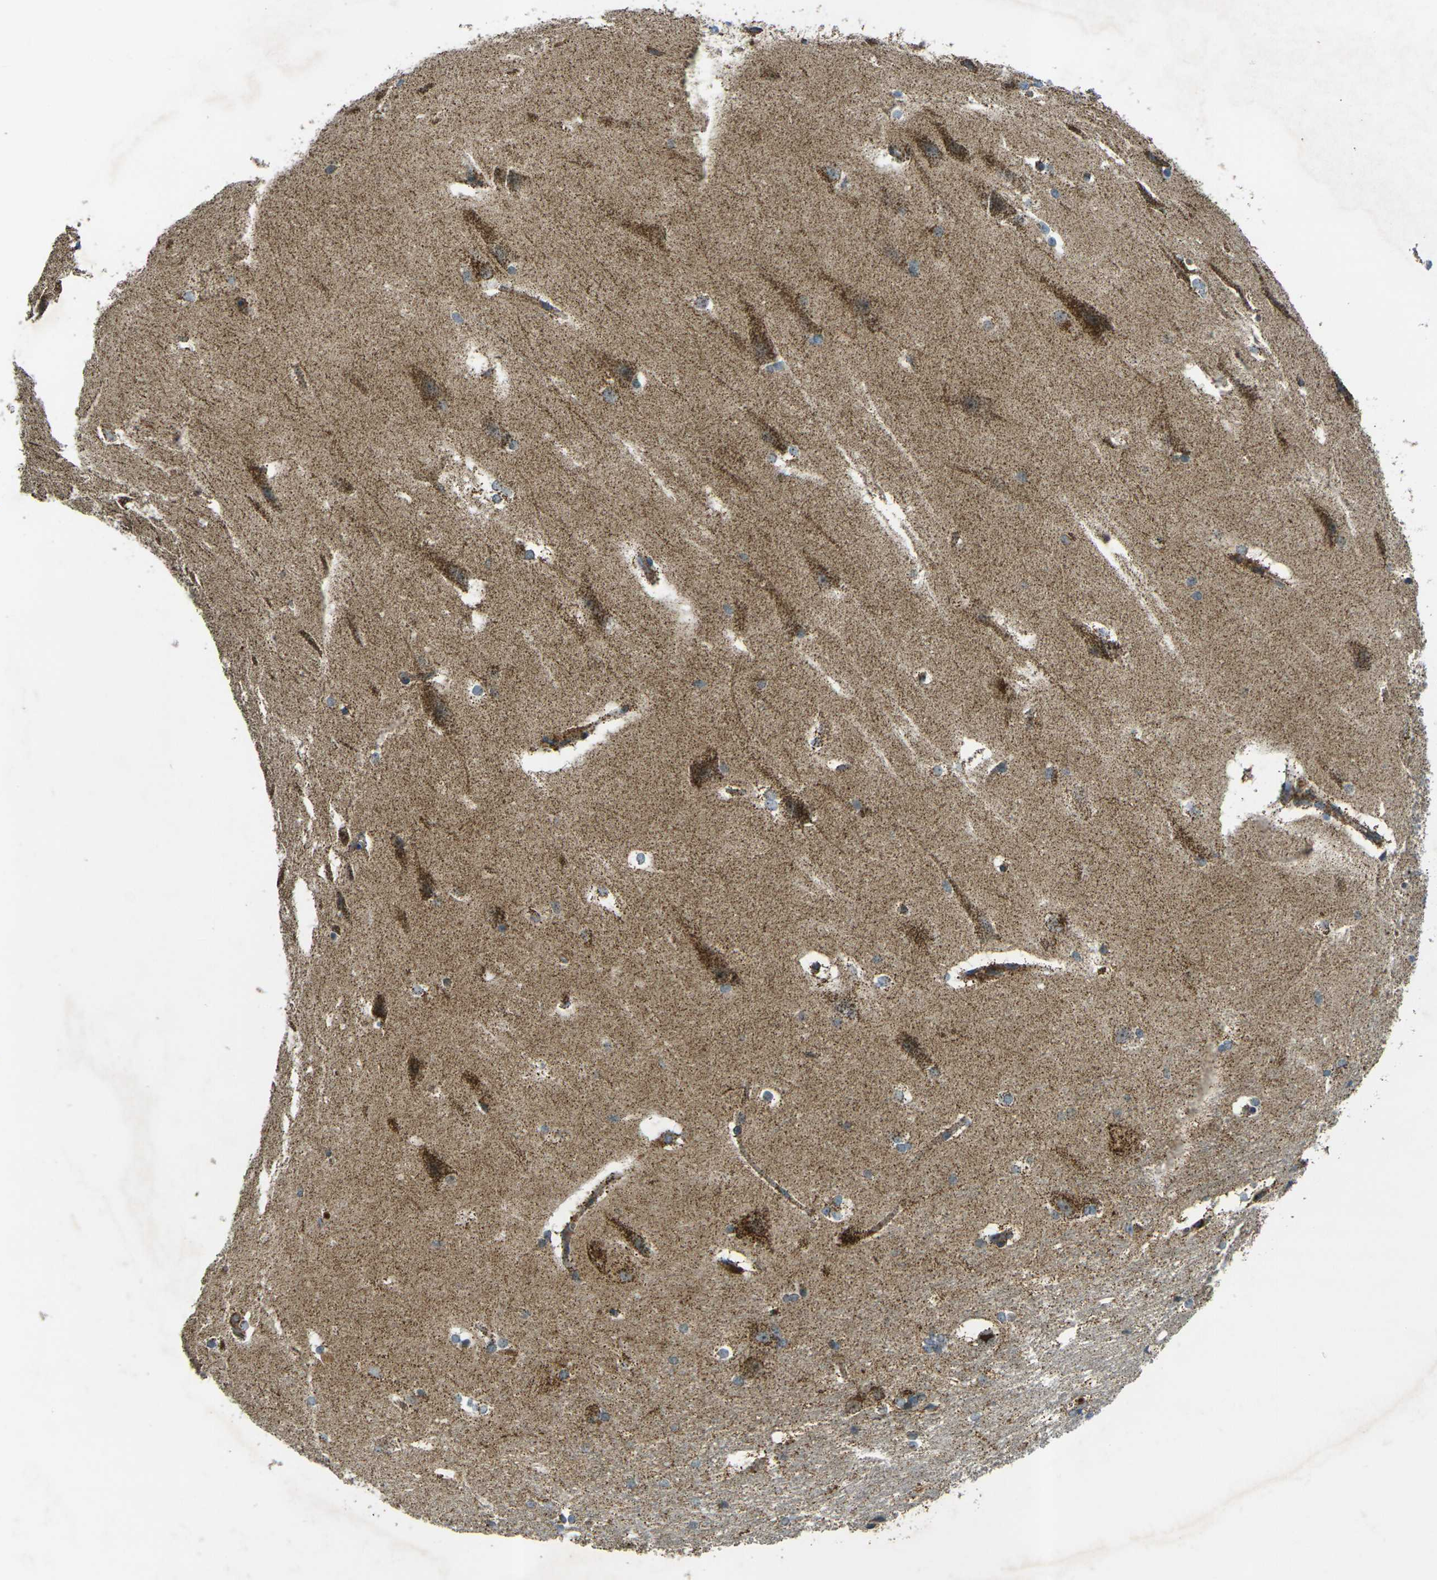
{"staining": {"intensity": "strong", "quantity": "25%-75%", "location": "cytoplasmic/membranous"}, "tissue": "hippocampus", "cell_type": "Glial cells", "image_type": "normal", "snomed": [{"axis": "morphology", "description": "Normal tissue, NOS"}, {"axis": "topography", "description": "Hippocampus"}], "caption": "Immunohistochemical staining of benign human hippocampus demonstrates strong cytoplasmic/membranous protein staining in about 25%-75% of glial cells.", "gene": "IGF1R", "patient": {"sex": "female", "age": 19}}